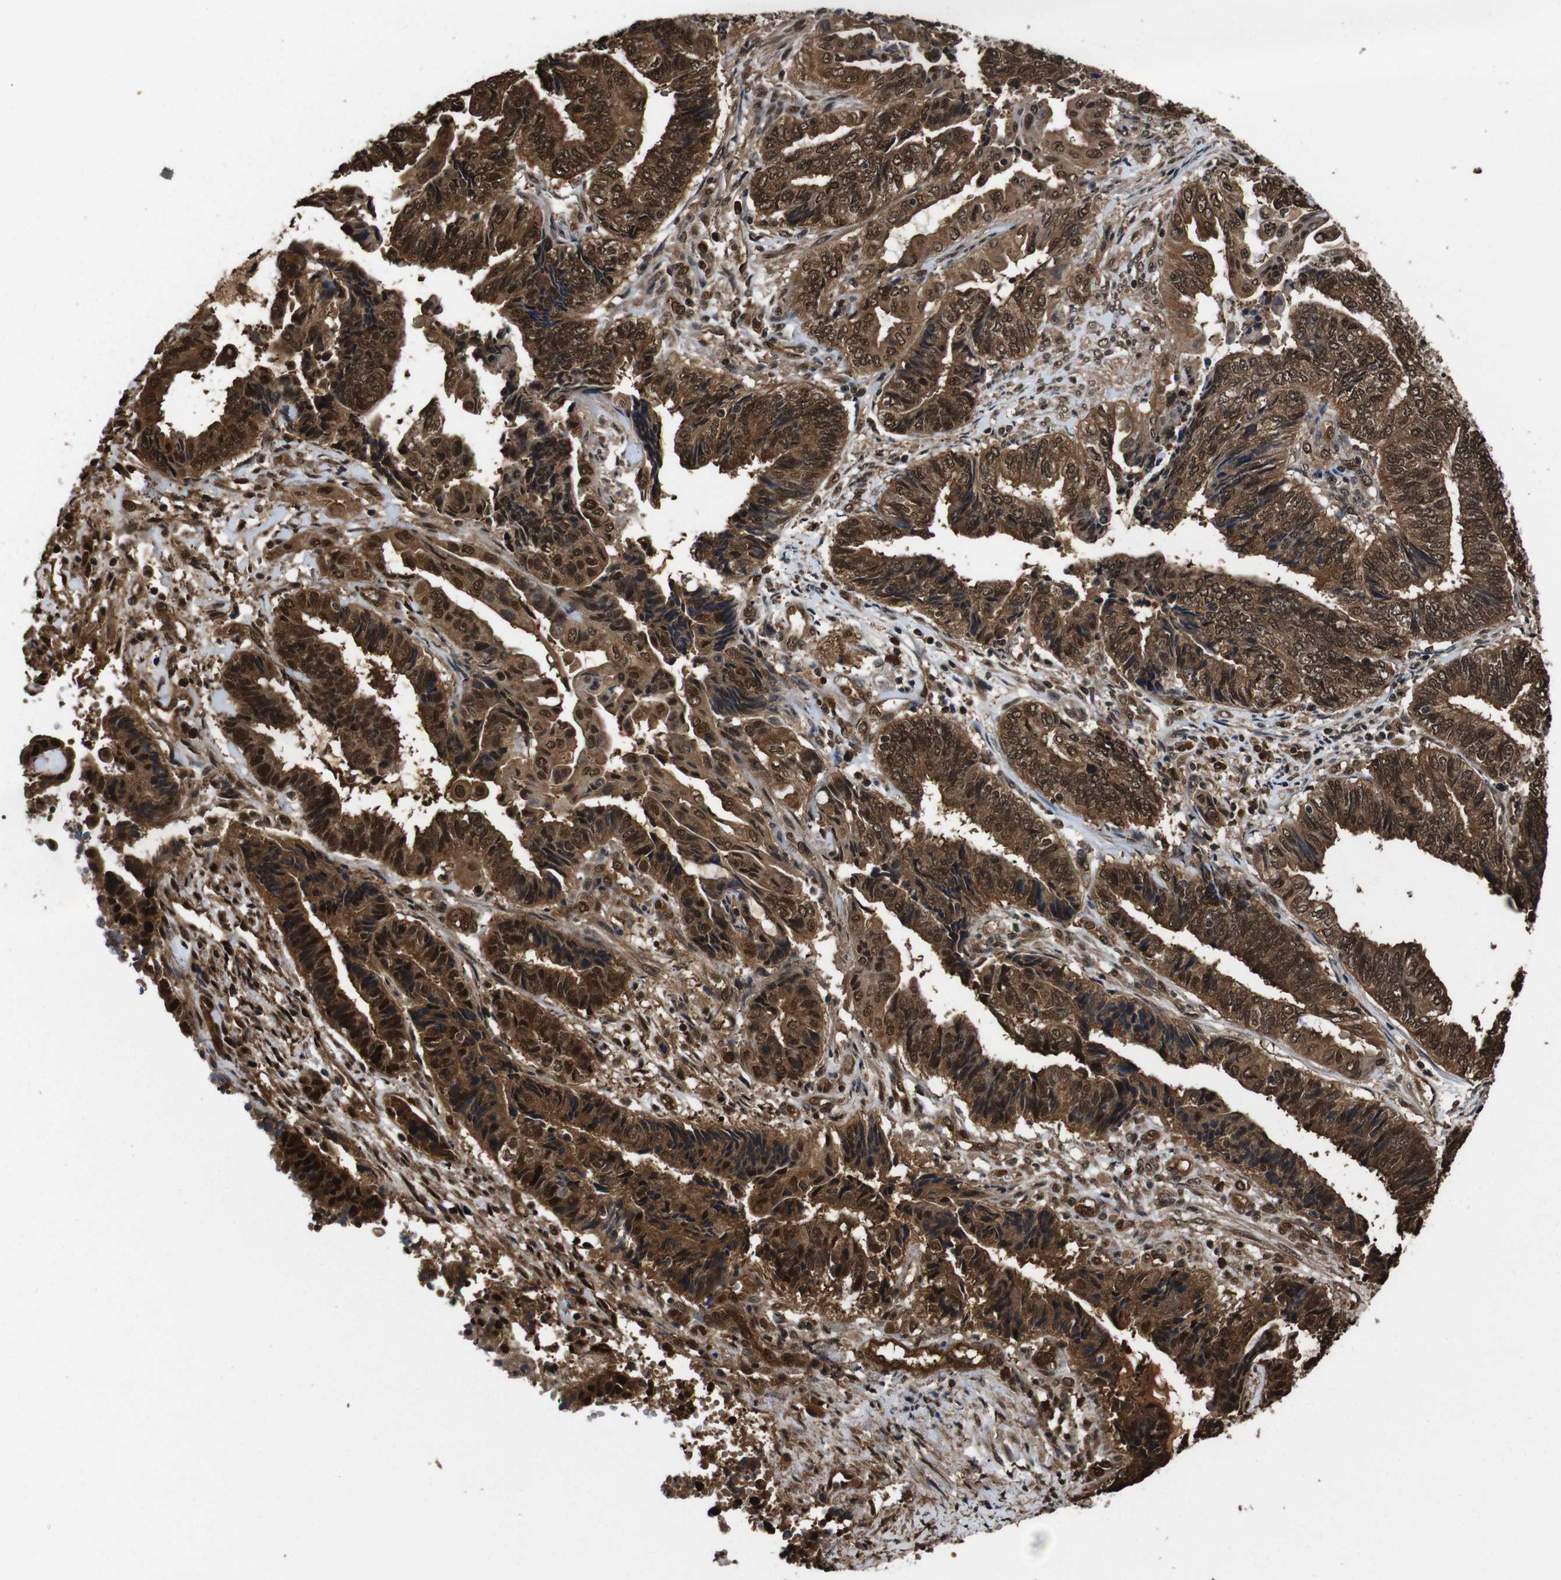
{"staining": {"intensity": "strong", "quantity": ">75%", "location": "cytoplasmic/membranous,nuclear"}, "tissue": "endometrial cancer", "cell_type": "Tumor cells", "image_type": "cancer", "snomed": [{"axis": "morphology", "description": "Adenocarcinoma, NOS"}, {"axis": "topography", "description": "Uterus"}, {"axis": "topography", "description": "Endometrium"}], "caption": "Strong cytoplasmic/membranous and nuclear protein expression is seen in approximately >75% of tumor cells in endometrial cancer.", "gene": "VCP", "patient": {"sex": "female", "age": 70}}